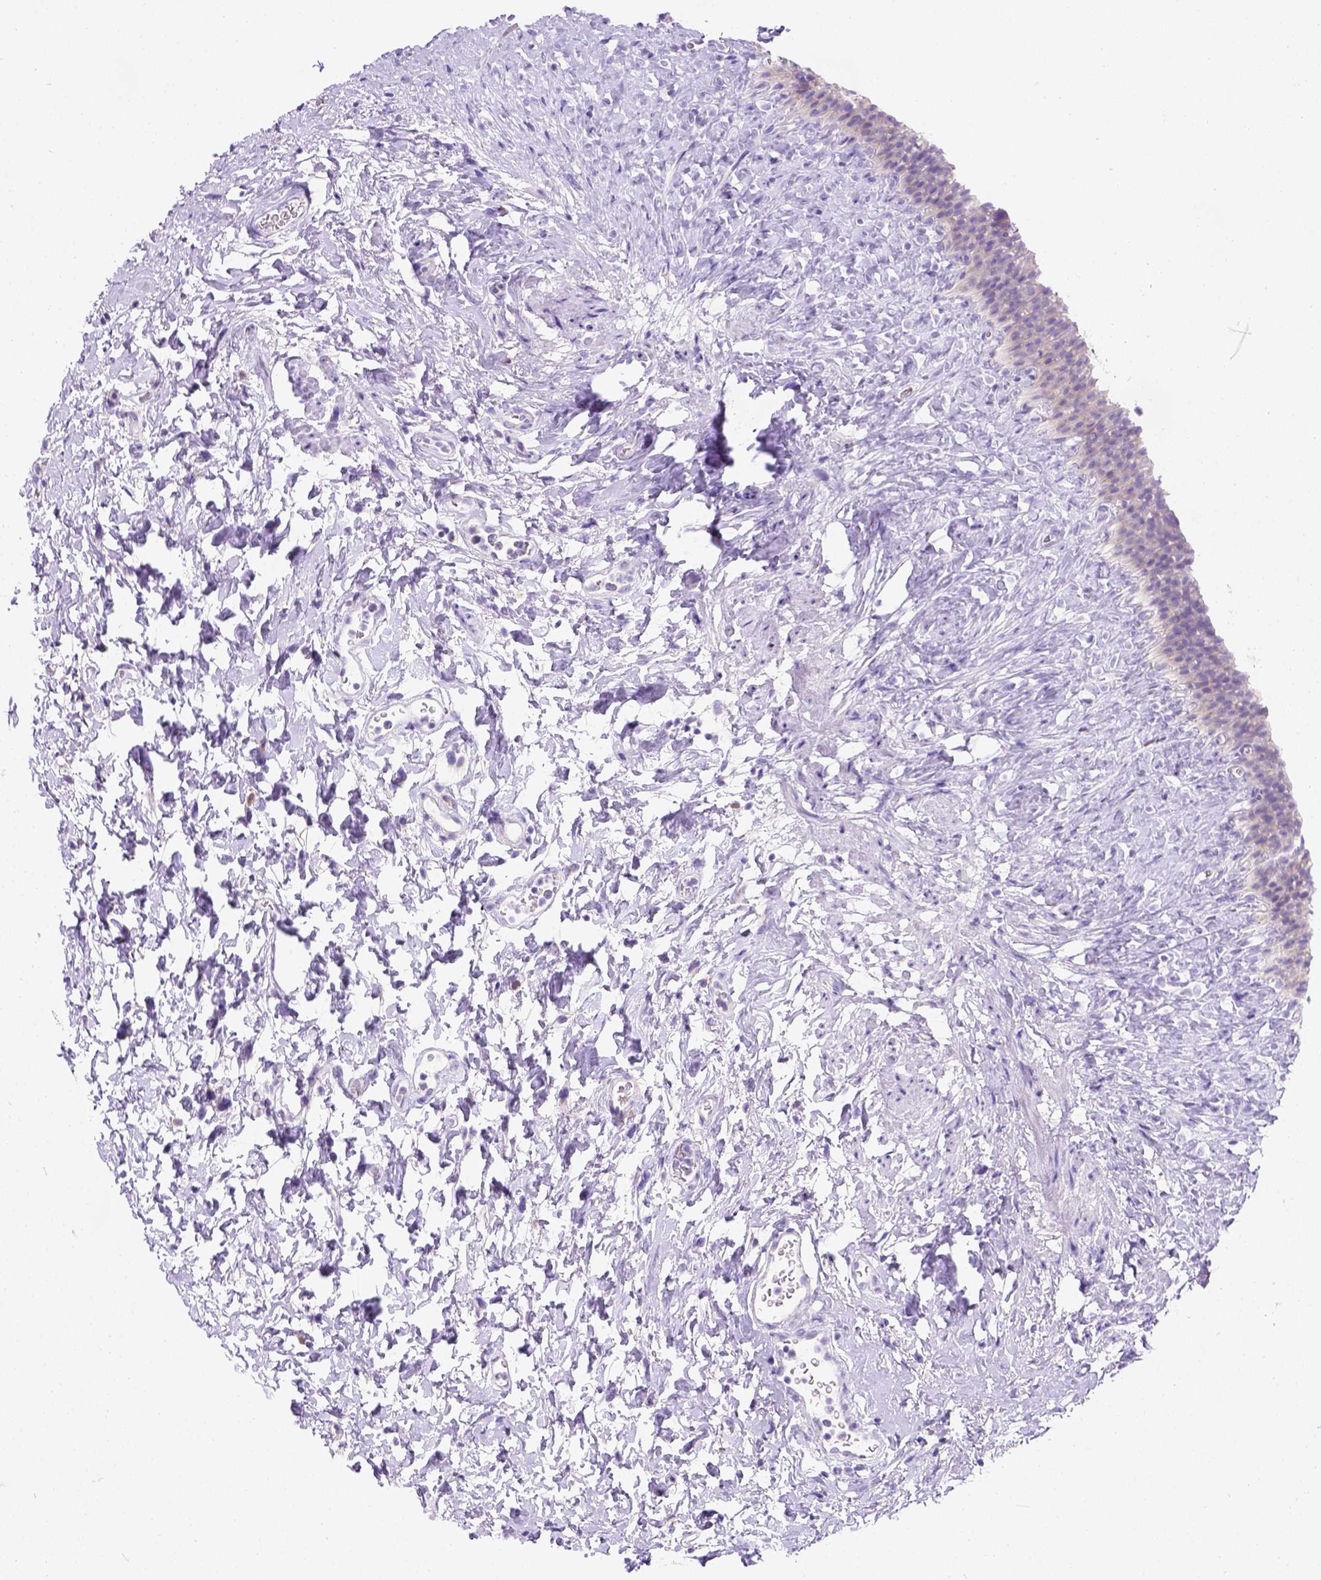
{"staining": {"intensity": "negative", "quantity": "none", "location": "none"}, "tissue": "urinary bladder", "cell_type": "Urothelial cells", "image_type": "normal", "snomed": [{"axis": "morphology", "description": "Normal tissue, NOS"}, {"axis": "topography", "description": "Urinary bladder"}], "caption": "Urothelial cells show no significant staining in normal urinary bladder. (Immunohistochemistry, brightfield microscopy, high magnification).", "gene": "PHF7", "patient": {"sex": "male", "age": 76}}